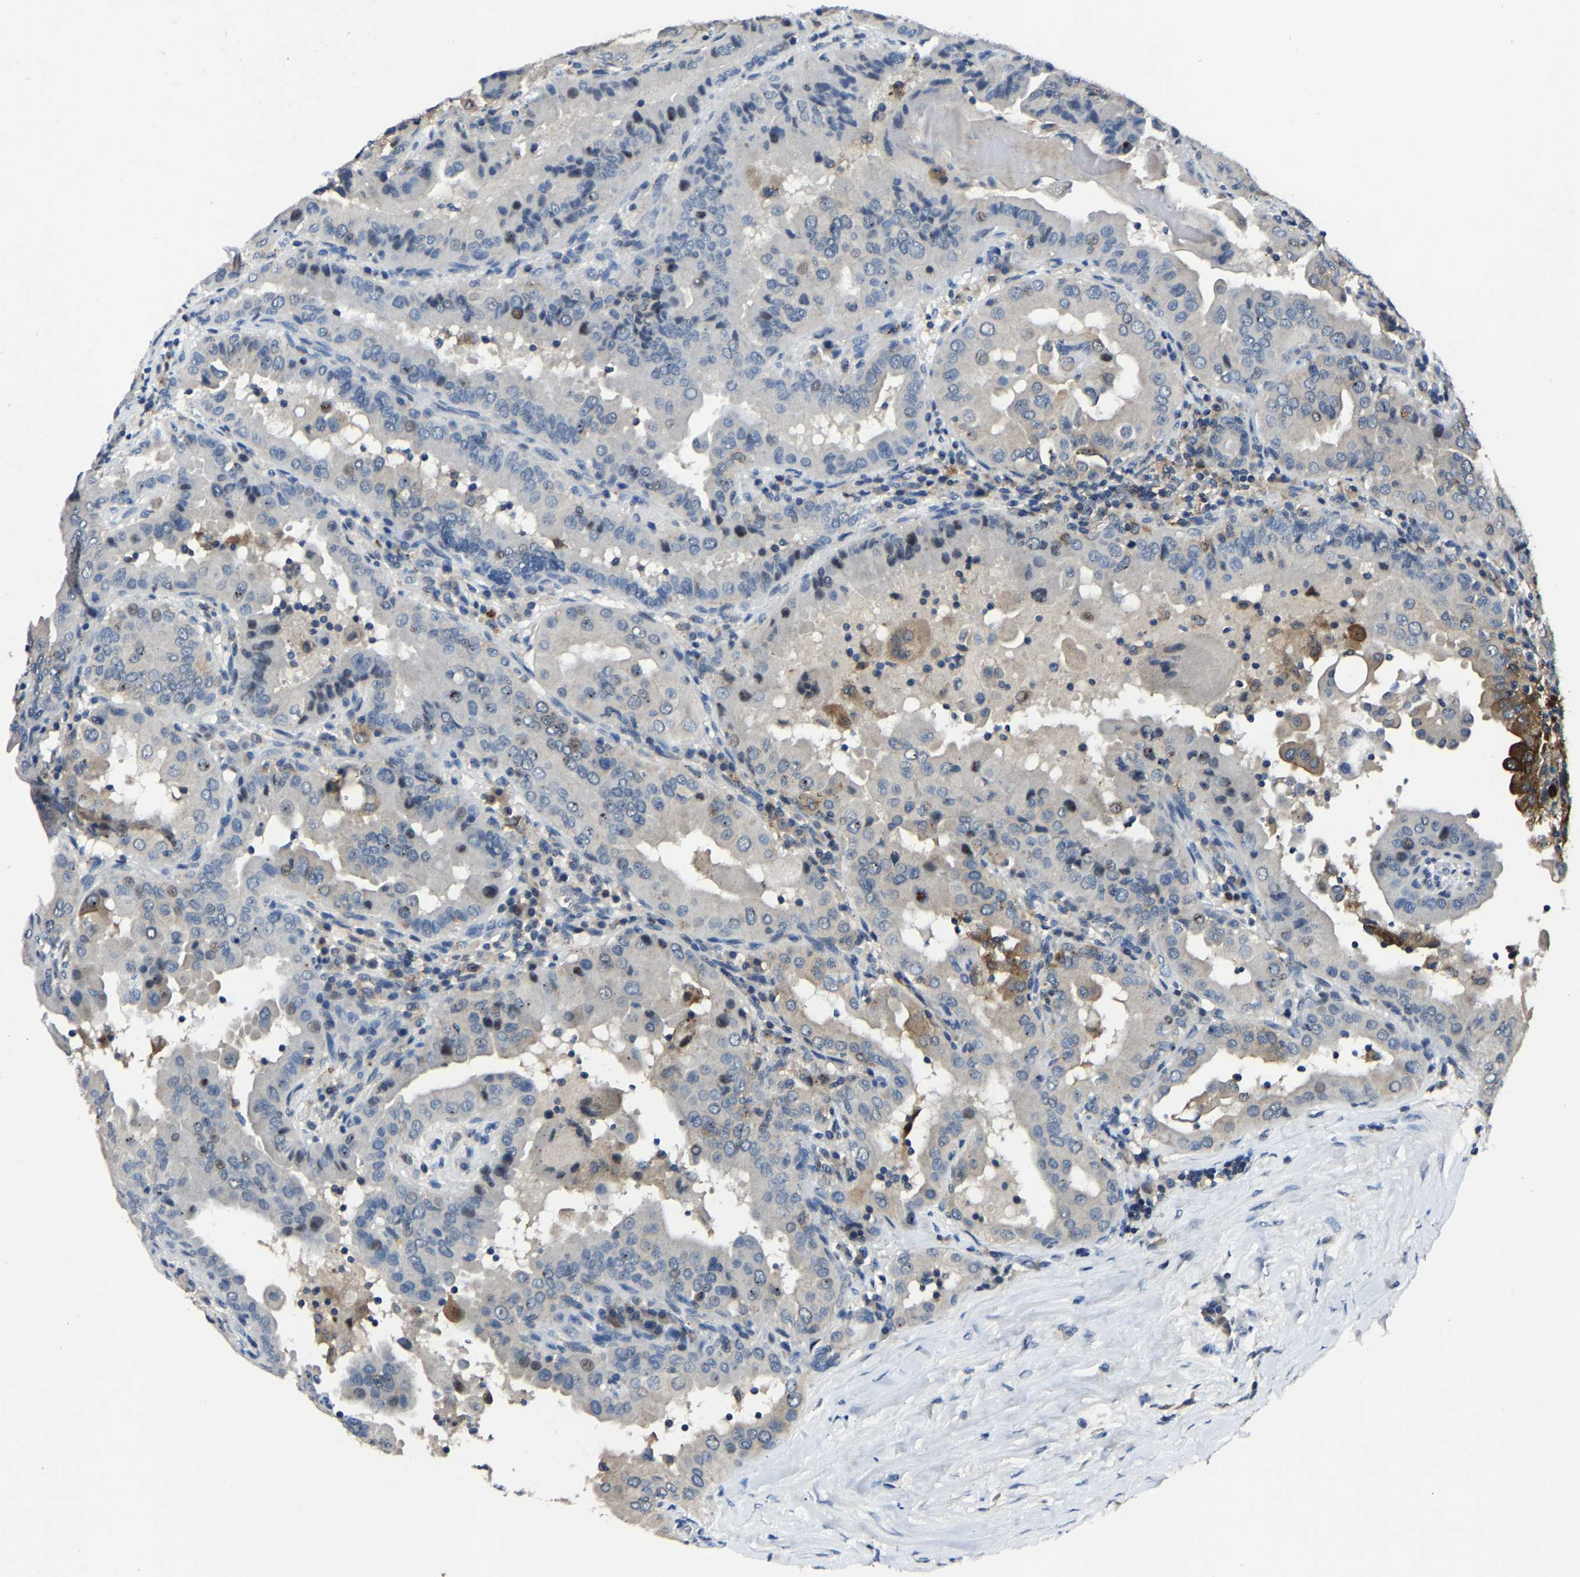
{"staining": {"intensity": "moderate", "quantity": "<25%", "location": "cytoplasmic/membranous"}, "tissue": "thyroid cancer", "cell_type": "Tumor cells", "image_type": "cancer", "snomed": [{"axis": "morphology", "description": "Papillary adenocarcinoma, NOS"}, {"axis": "topography", "description": "Thyroid gland"}], "caption": "Immunohistochemistry of thyroid papillary adenocarcinoma demonstrates low levels of moderate cytoplasmic/membranous staining in approximately <25% of tumor cells.", "gene": "PCNX2", "patient": {"sex": "male", "age": 33}}